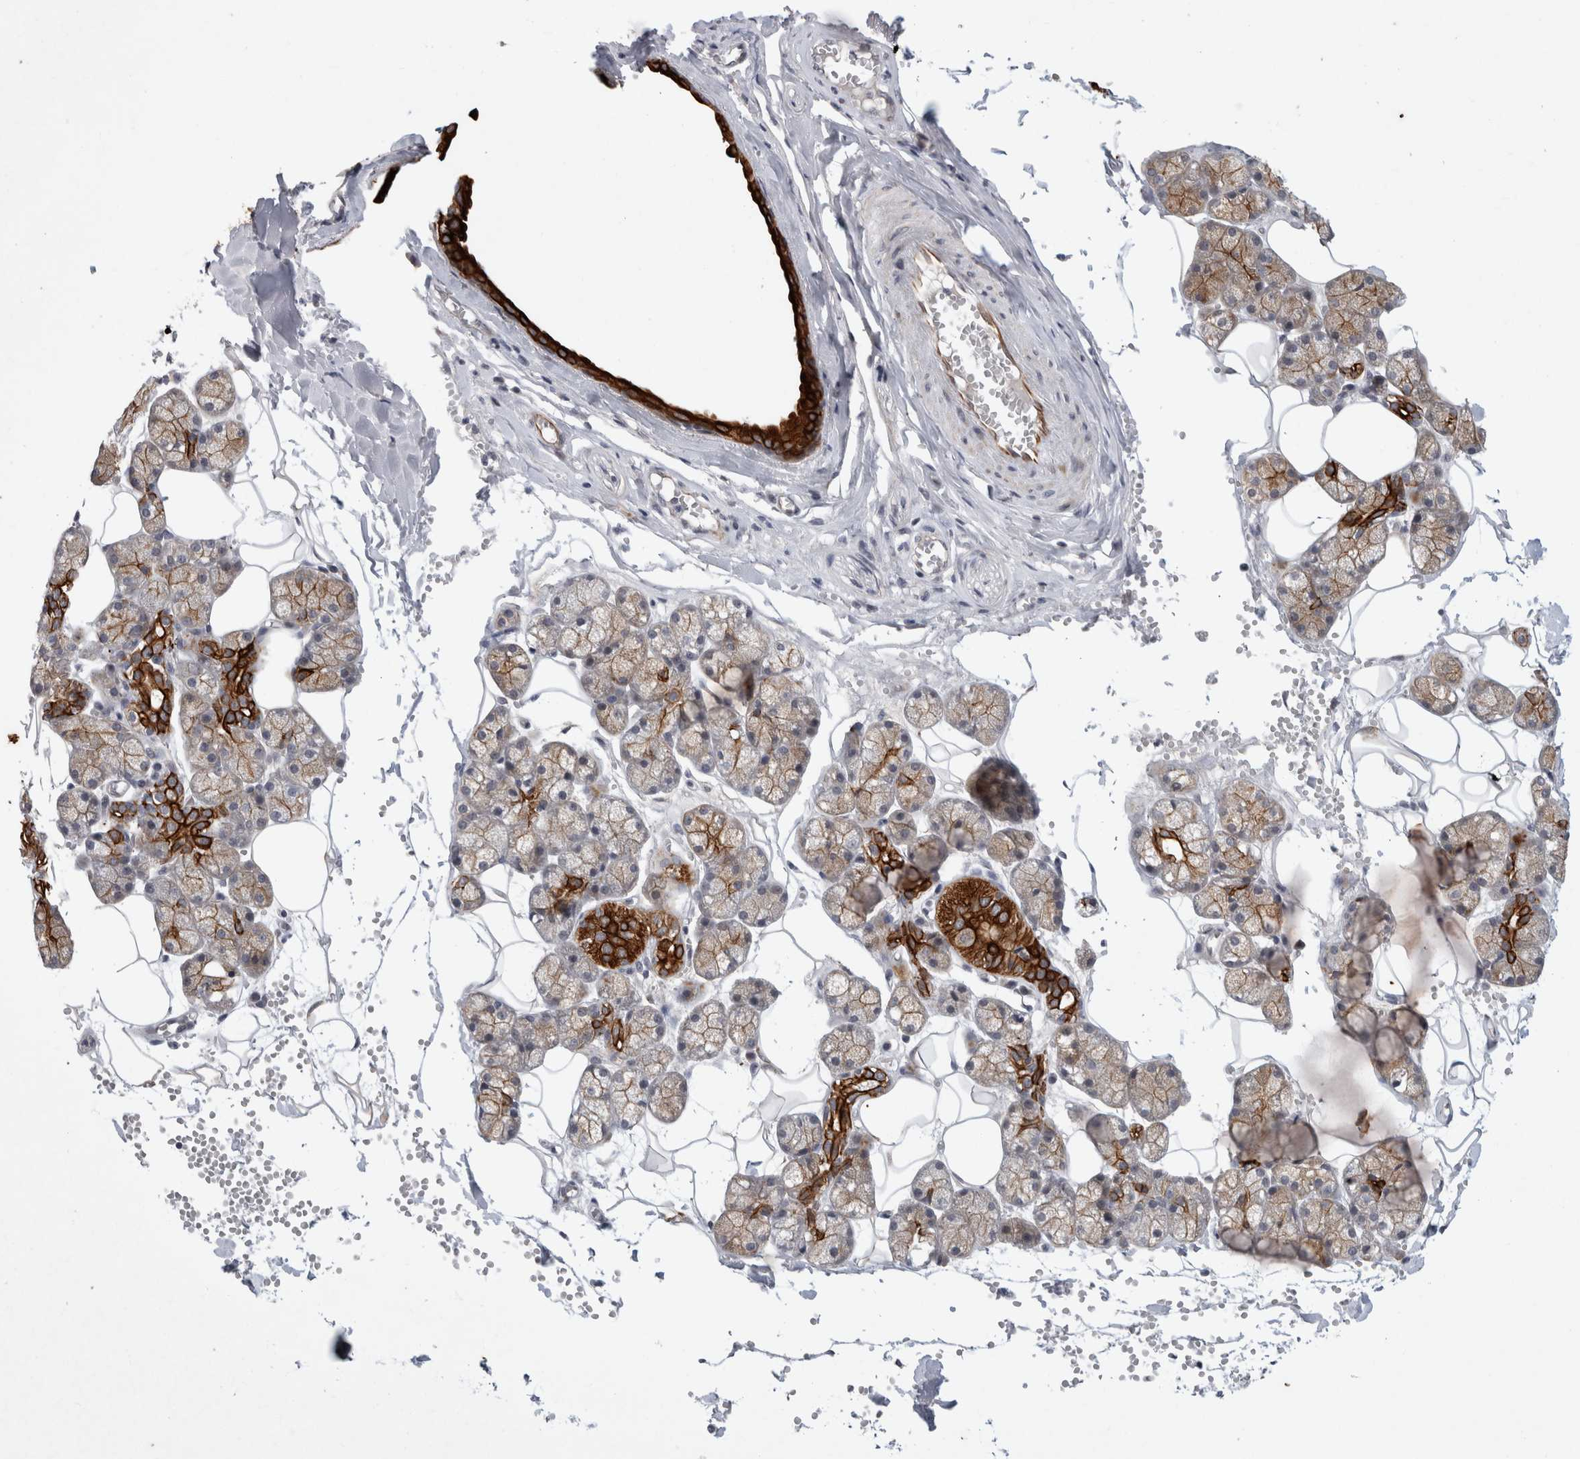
{"staining": {"intensity": "strong", "quantity": ">75%", "location": "cytoplasmic/membranous"}, "tissue": "salivary gland", "cell_type": "Glandular cells", "image_type": "normal", "snomed": [{"axis": "morphology", "description": "Normal tissue, NOS"}, {"axis": "topography", "description": "Salivary gland"}], "caption": "Normal salivary gland reveals strong cytoplasmic/membranous staining in approximately >75% of glandular cells.", "gene": "CRISPLD1", "patient": {"sex": "male", "age": 62}}